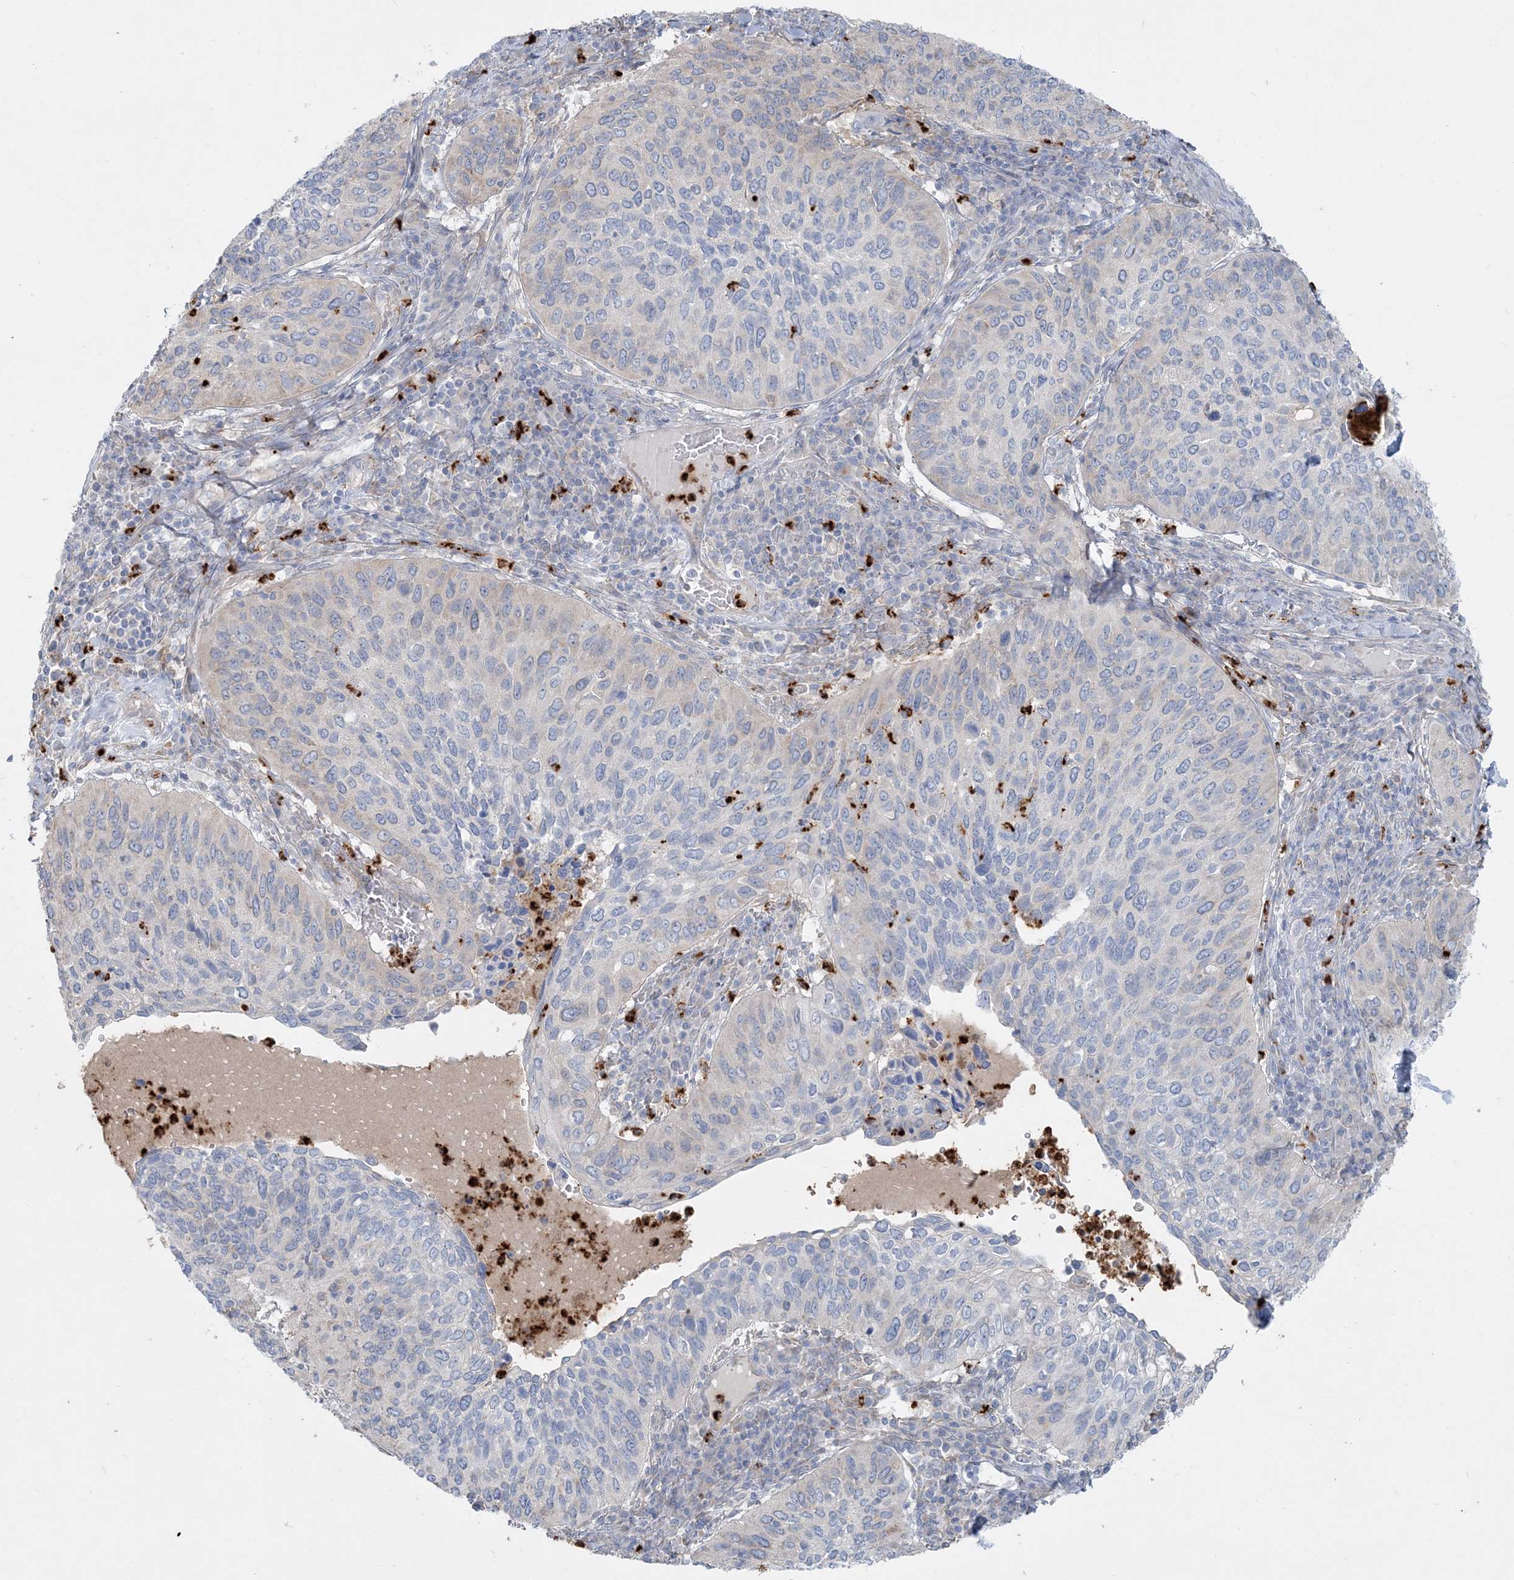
{"staining": {"intensity": "negative", "quantity": "none", "location": "none"}, "tissue": "cervical cancer", "cell_type": "Tumor cells", "image_type": "cancer", "snomed": [{"axis": "morphology", "description": "Squamous cell carcinoma, NOS"}, {"axis": "topography", "description": "Cervix"}], "caption": "This is a image of IHC staining of squamous cell carcinoma (cervical), which shows no positivity in tumor cells.", "gene": "CCNJ", "patient": {"sex": "female", "age": 38}}